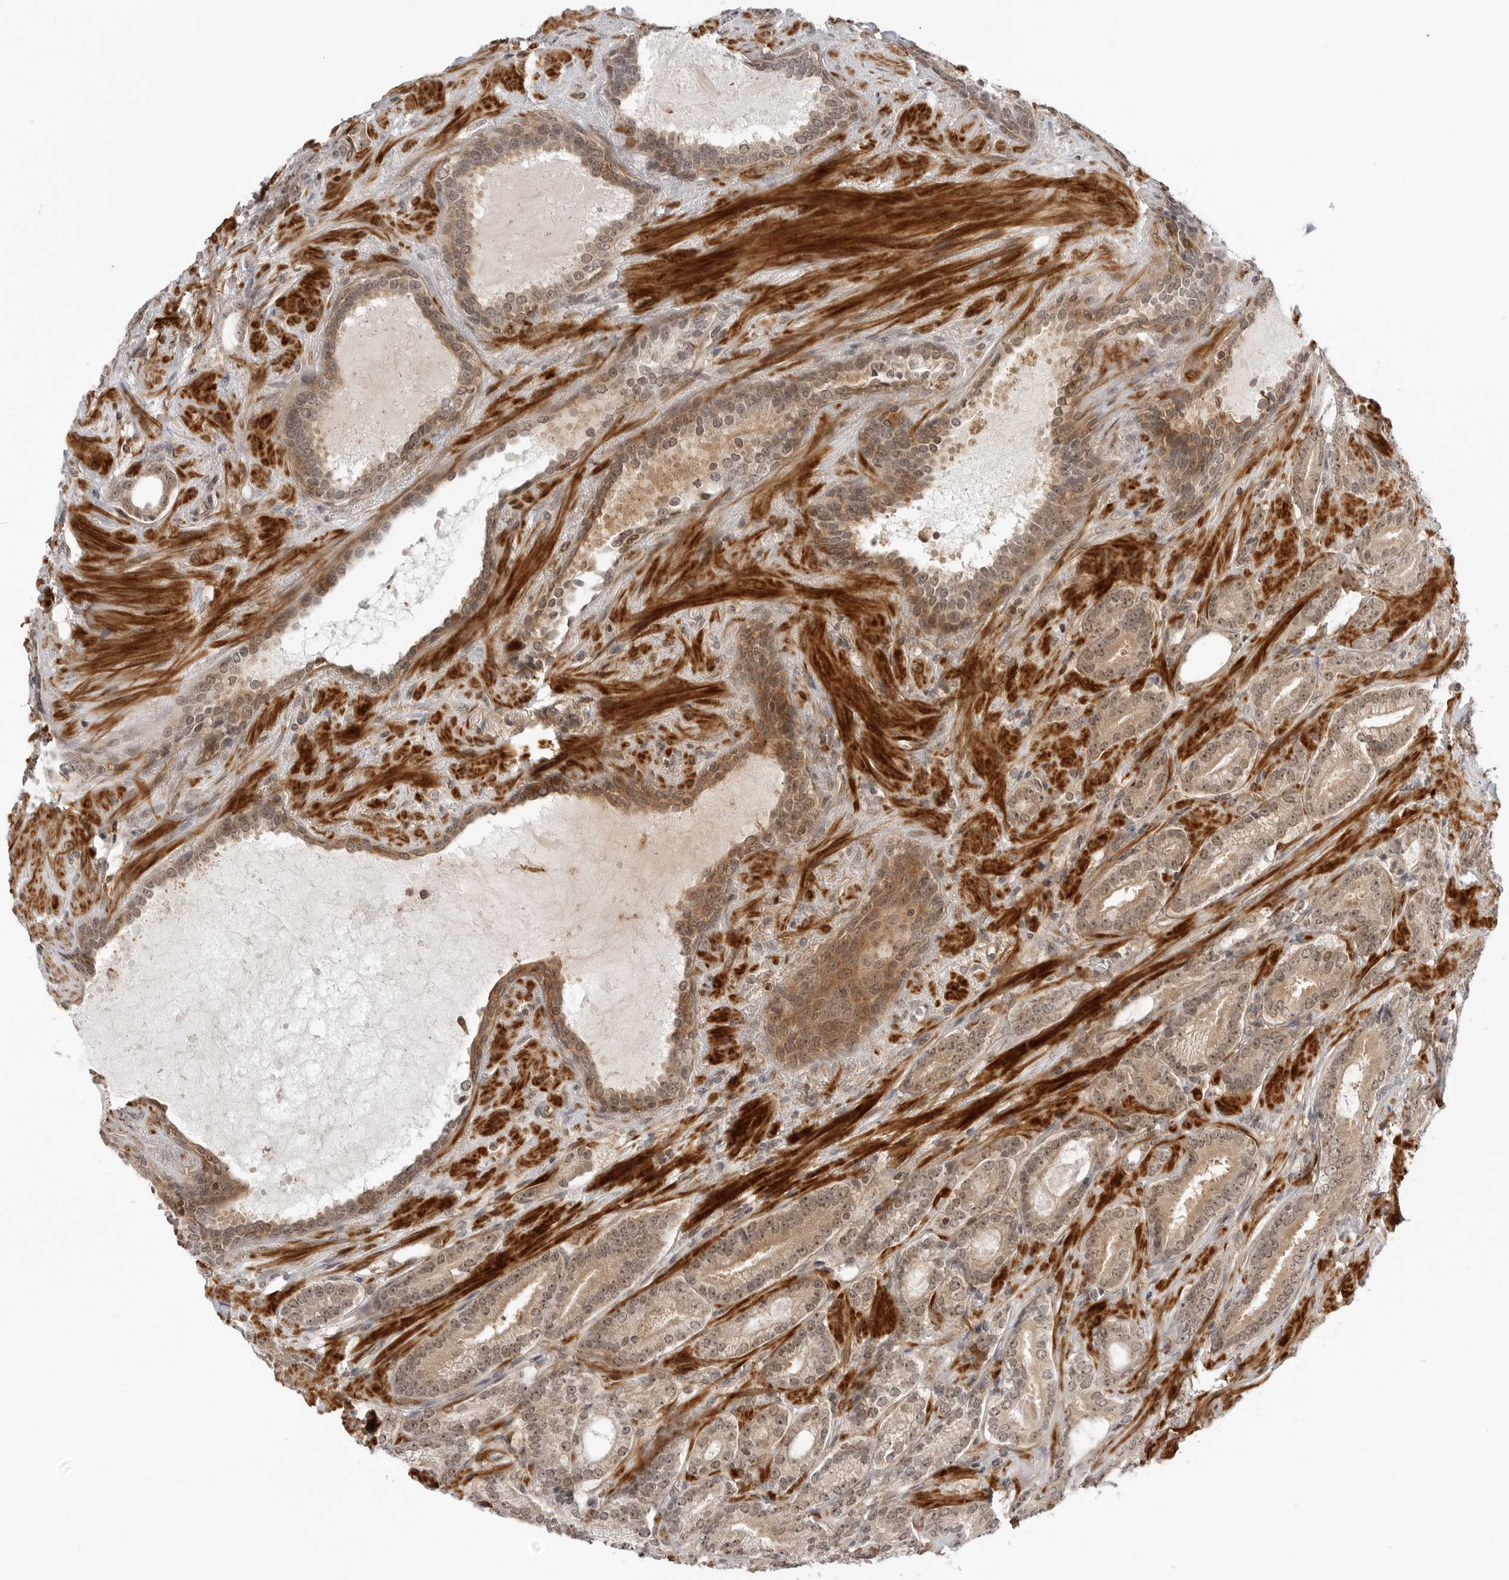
{"staining": {"intensity": "moderate", "quantity": ">75%", "location": "cytoplasmic/membranous,nuclear"}, "tissue": "prostate cancer", "cell_type": "Tumor cells", "image_type": "cancer", "snomed": [{"axis": "morphology", "description": "Adenocarcinoma, High grade"}, {"axis": "topography", "description": "Prostate"}], "caption": "Moderate cytoplasmic/membranous and nuclear expression for a protein is appreciated in about >75% of tumor cells of adenocarcinoma (high-grade) (prostate) using immunohistochemistry (IHC).", "gene": "MAP2K5", "patient": {"sex": "male", "age": 73}}